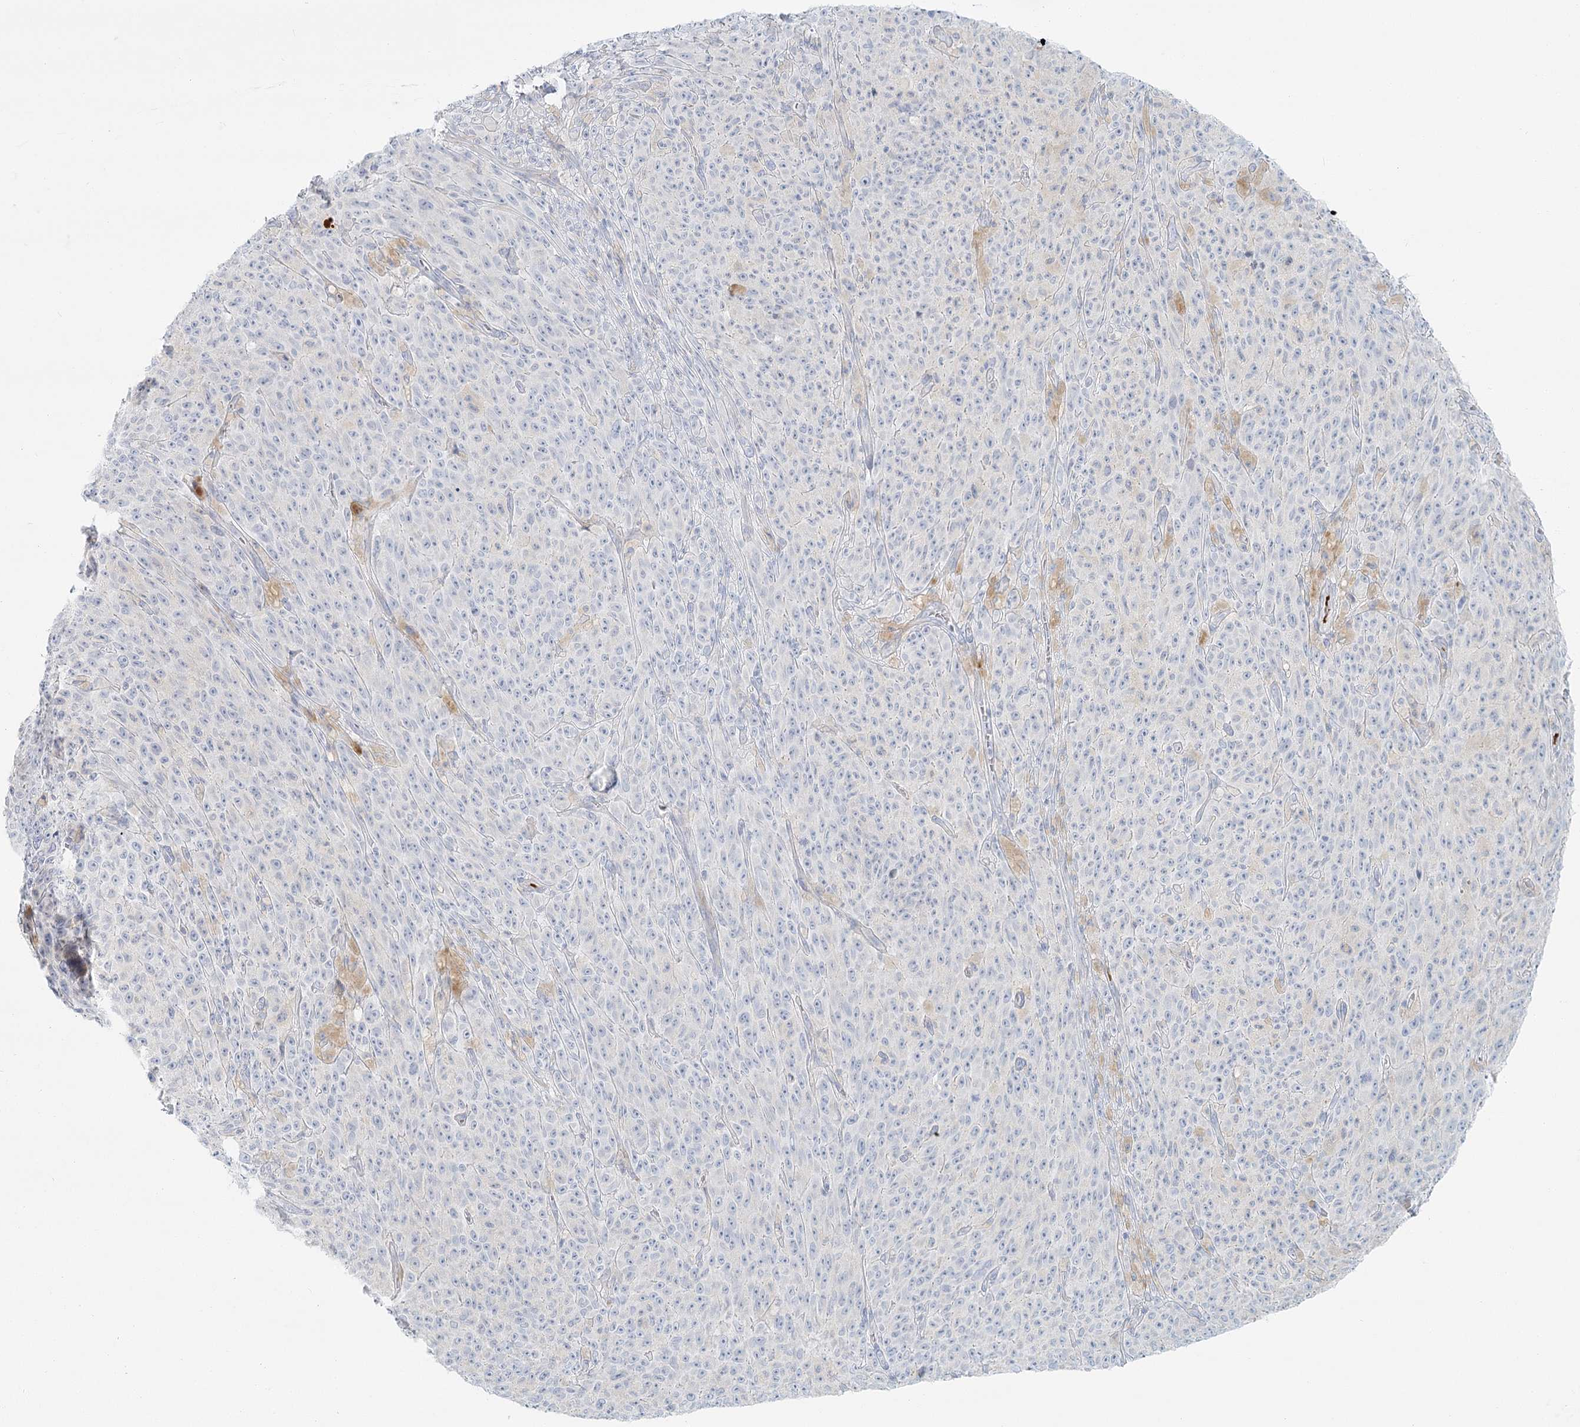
{"staining": {"intensity": "negative", "quantity": "none", "location": "none"}, "tissue": "melanoma", "cell_type": "Tumor cells", "image_type": "cancer", "snomed": [{"axis": "morphology", "description": "Malignant melanoma, NOS"}, {"axis": "topography", "description": "Skin"}], "caption": "Immunohistochemistry histopathology image of neoplastic tissue: melanoma stained with DAB shows no significant protein expression in tumor cells. Nuclei are stained in blue.", "gene": "DMGDH", "patient": {"sex": "female", "age": 82}}